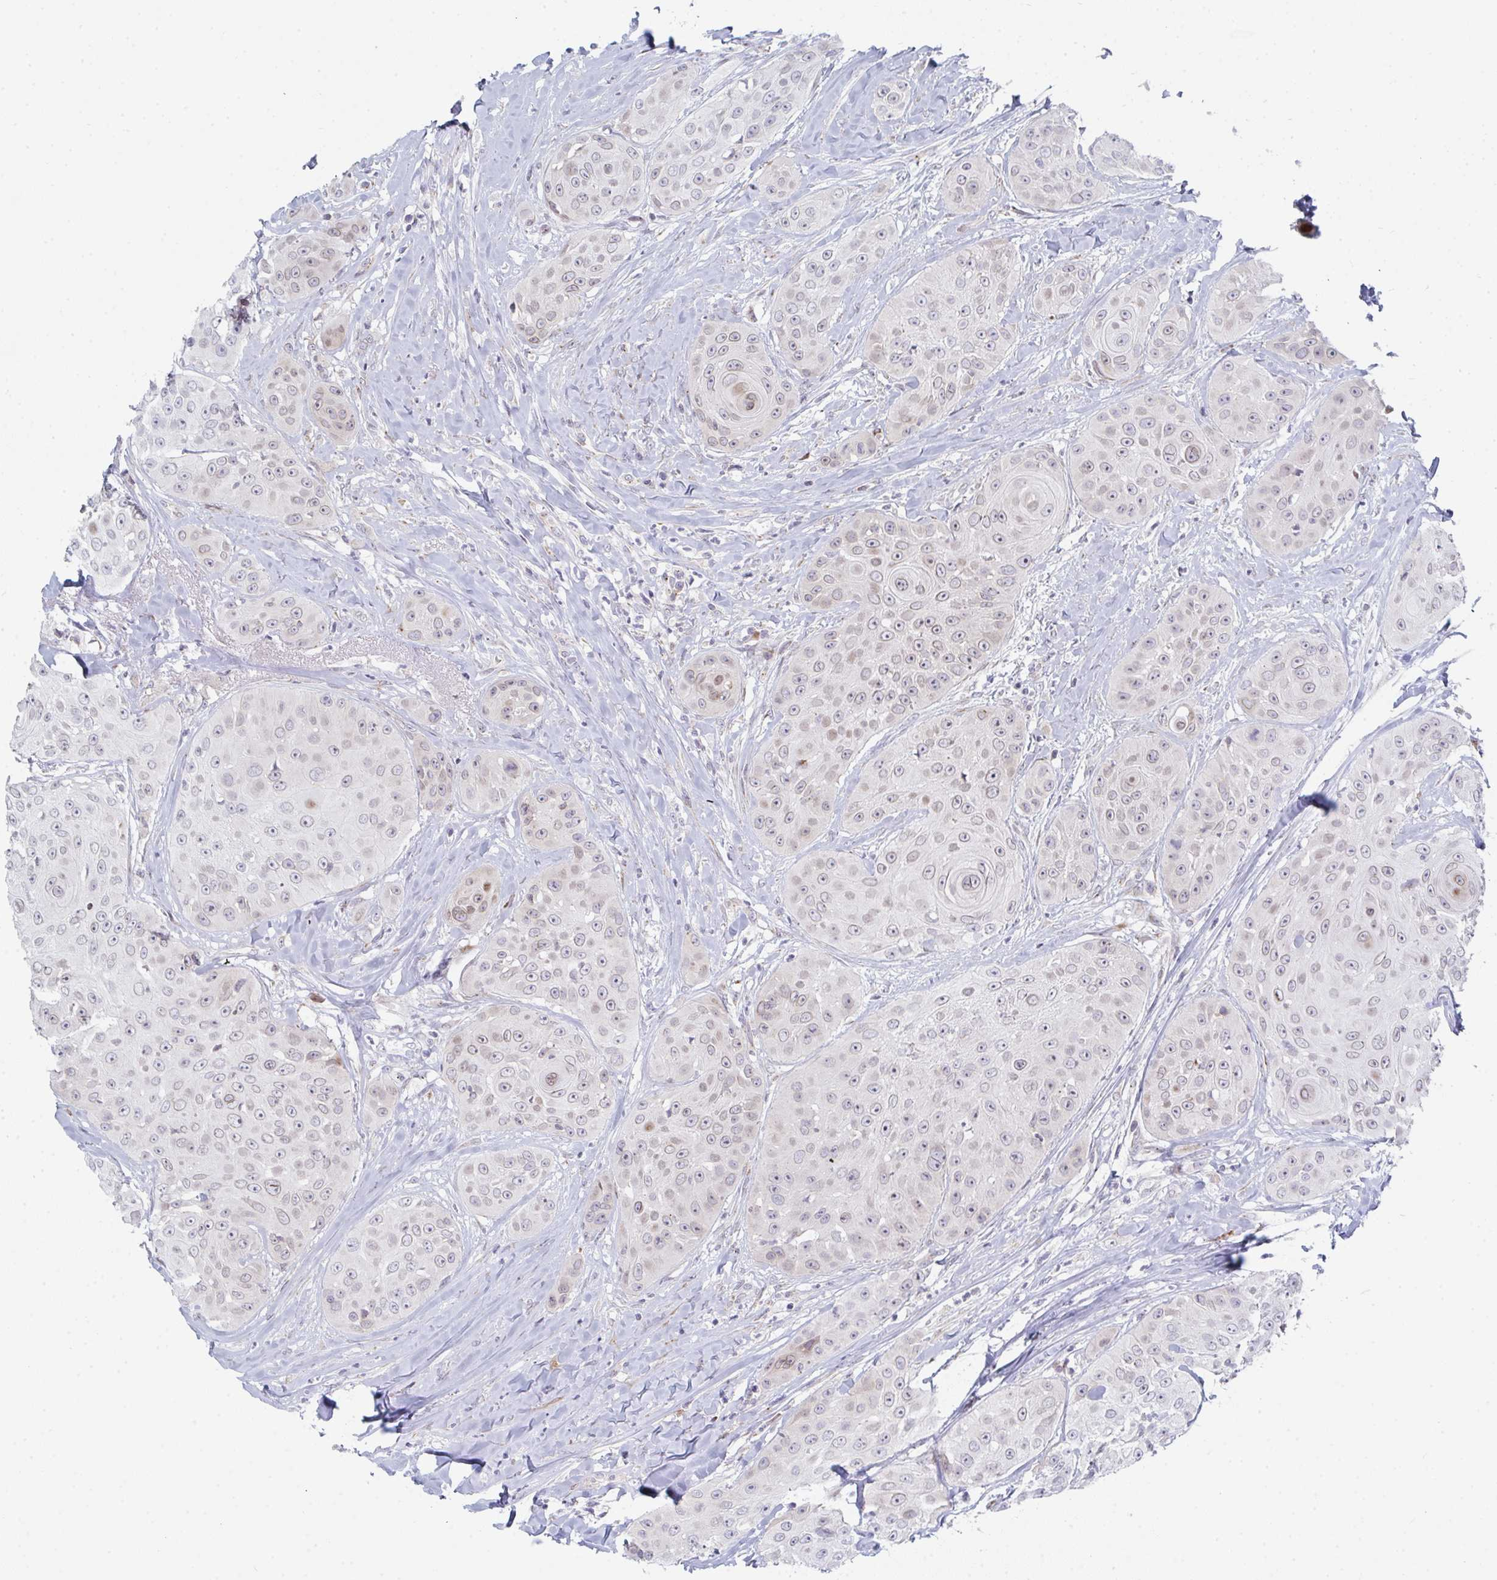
{"staining": {"intensity": "moderate", "quantity": "<25%", "location": "cytoplasmic/membranous,nuclear"}, "tissue": "head and neck cancer", "cell_type": "Tumor cells", "image_type": "cancer", "snomed": [{"axis": "morphology", "description": "Squamous cell carcinoma, NOS"}, {"axis": "topography", "description": "Head-Neck"}], "caption": "A brown stain highlights moderate cytoplasmic/membranous and nuclear staining of a protein in human head and neck squamous cell carcinoma tumor cells. (Brightfield microscopy of DAB IHC at high magnification).", "gene": "PRKCH", "patient": {"sex": "male", "age": 83}}